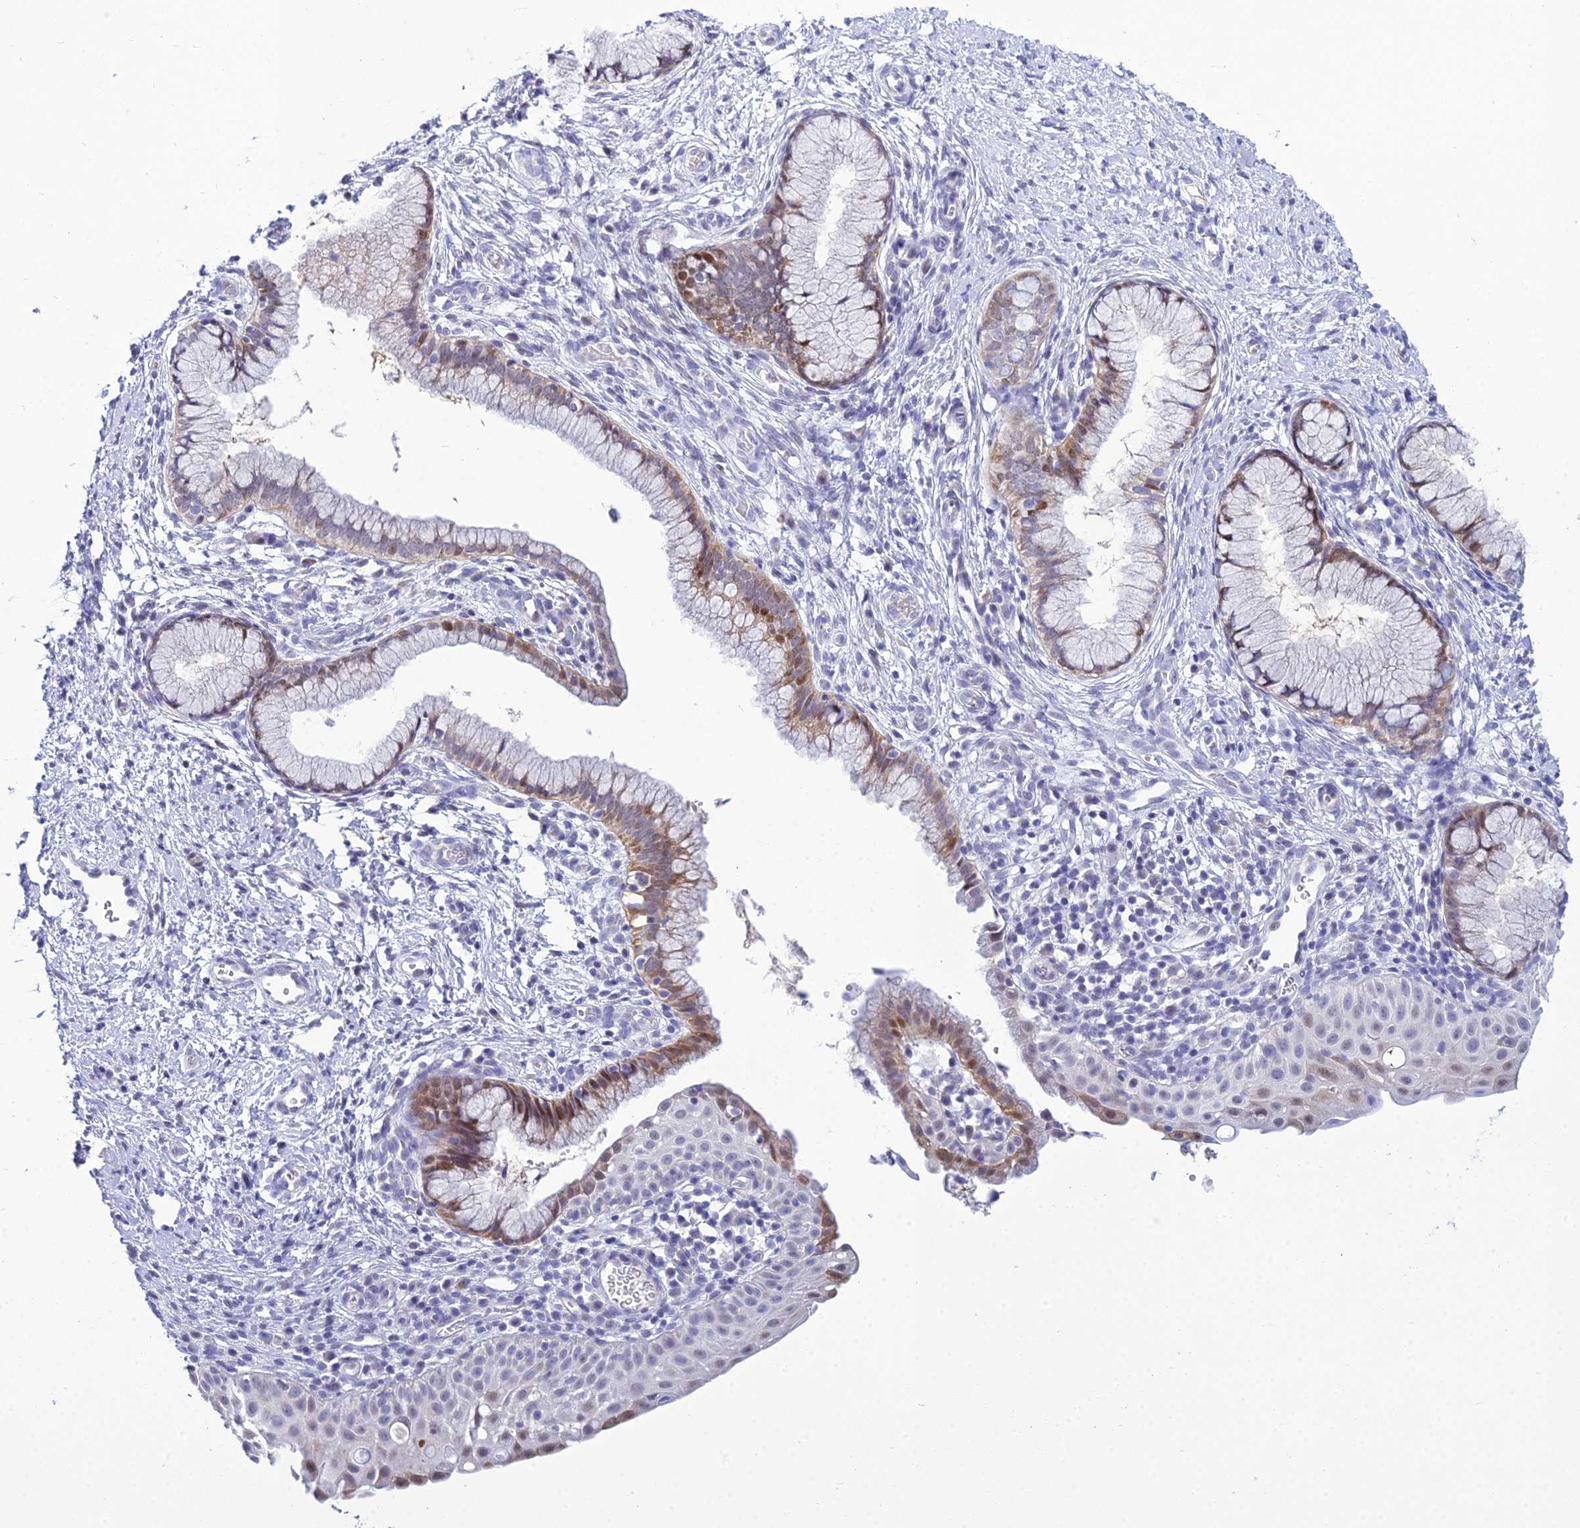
{"staining": {"intensity": "moderate", "quantity": "25%-75%", "location": "cytoplasmic/membranous,nuclear"}, "tissue": "cervix", "cell_type": "Glandular cells", "image_type": "normal", "snomed": [{"axis": "morphology", "description": "Normal tissue, NOS"}, {"axis": "topography", "description": "Cervix"}], "caption": "This is an image of immunohistochemistry (IHC) staining of unremarkable cervix, which shows moderate expression in the cytoplasmic/membranous,nuclear of glandular cells.", "gene": "ZMIZ1", "patient": {"sex": "female", "age": 36}}